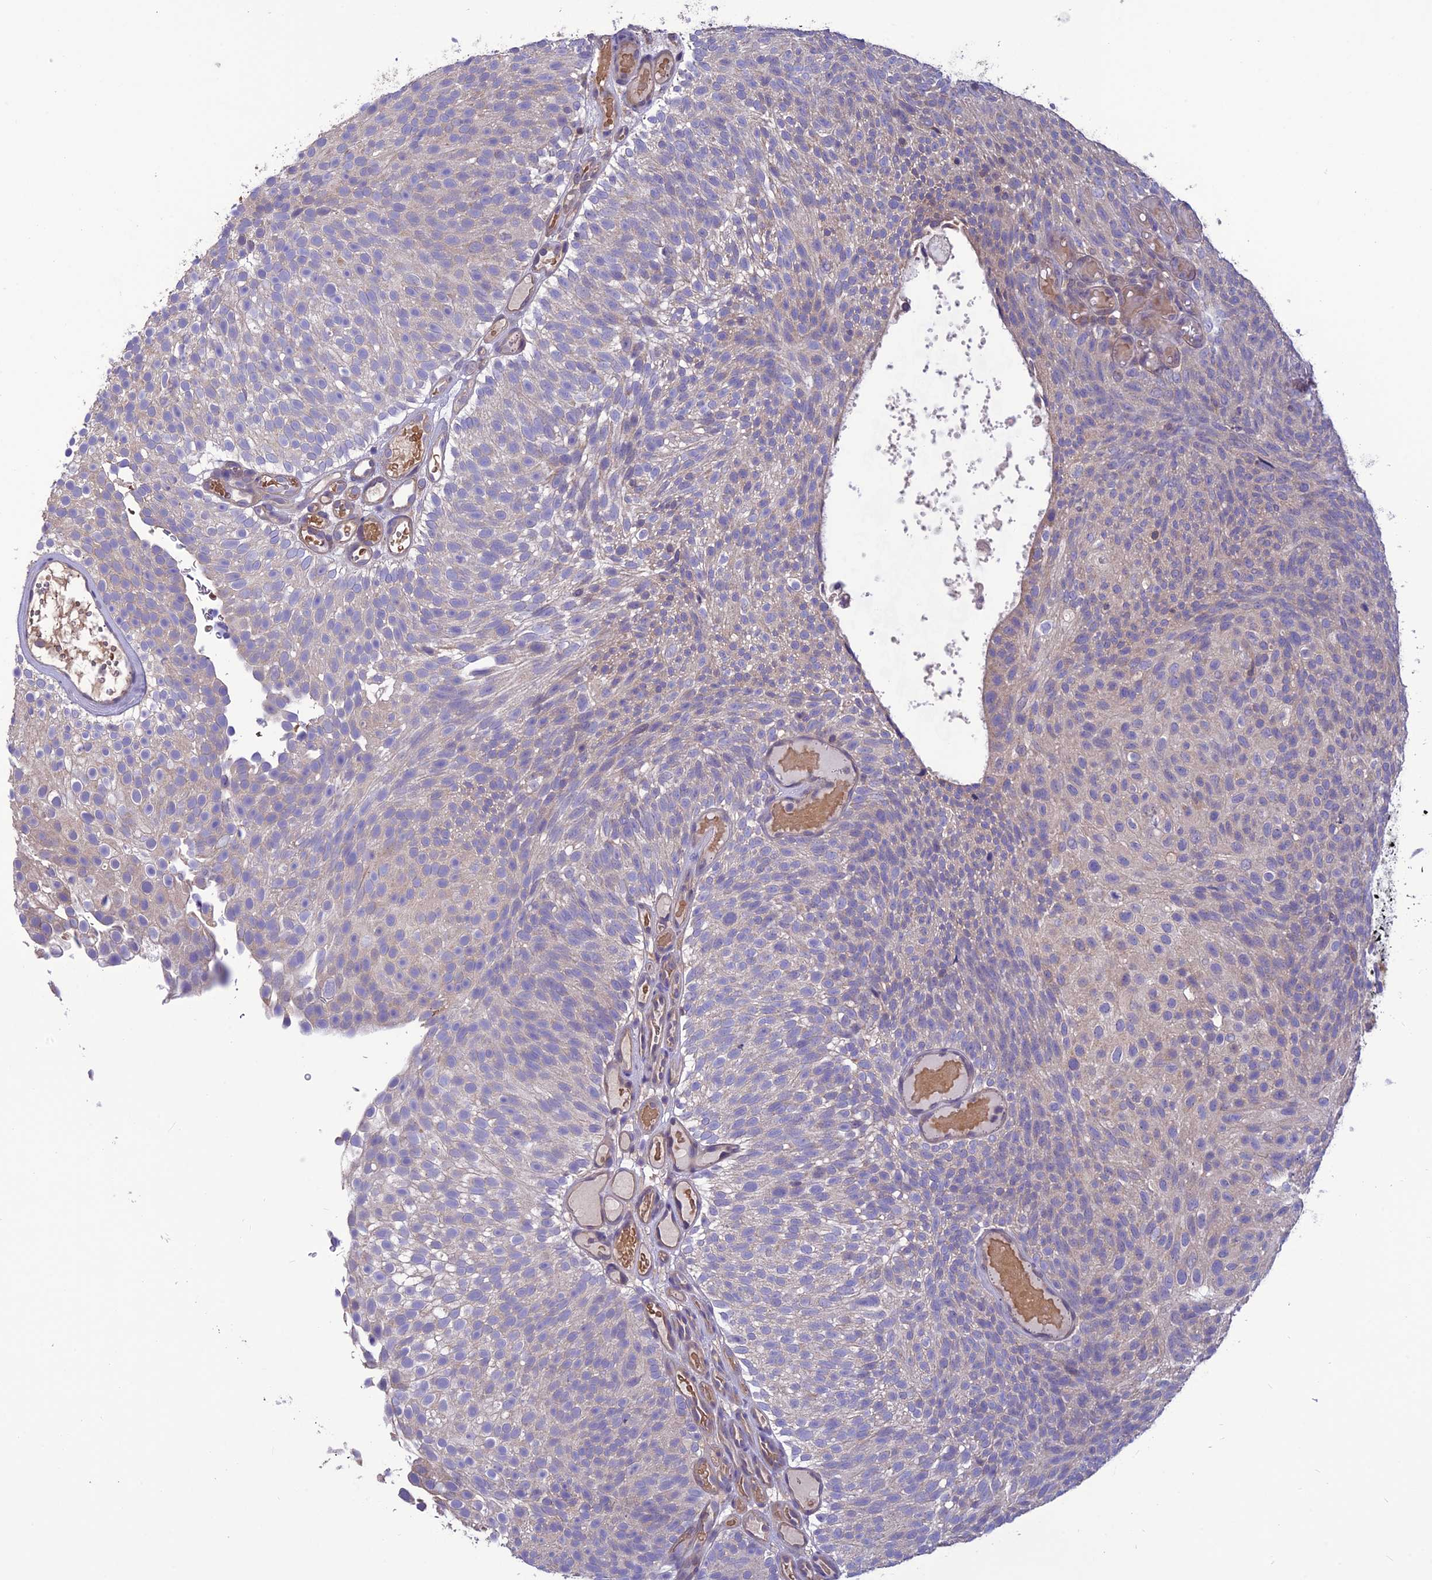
{"staining": {"intensity": "negative", "quantity": "none", "location": "none"}, "tissue": "urothelial cancer", "cell_type": "Tumor cells", "image_type": "cancer", "snomed": [{"axis": "morphology", "description": "Urothelial carcinoma, Low grade"}, {"axis": "topography", "description": "Urinary bladder"}], "caption": "Low-grade urothelial carcinoma was stained to show a protein in brown. There is no significant positivity in tumor cells.", "gene": "PSMF1", "patient": {"sex": "male", "age": 78}}